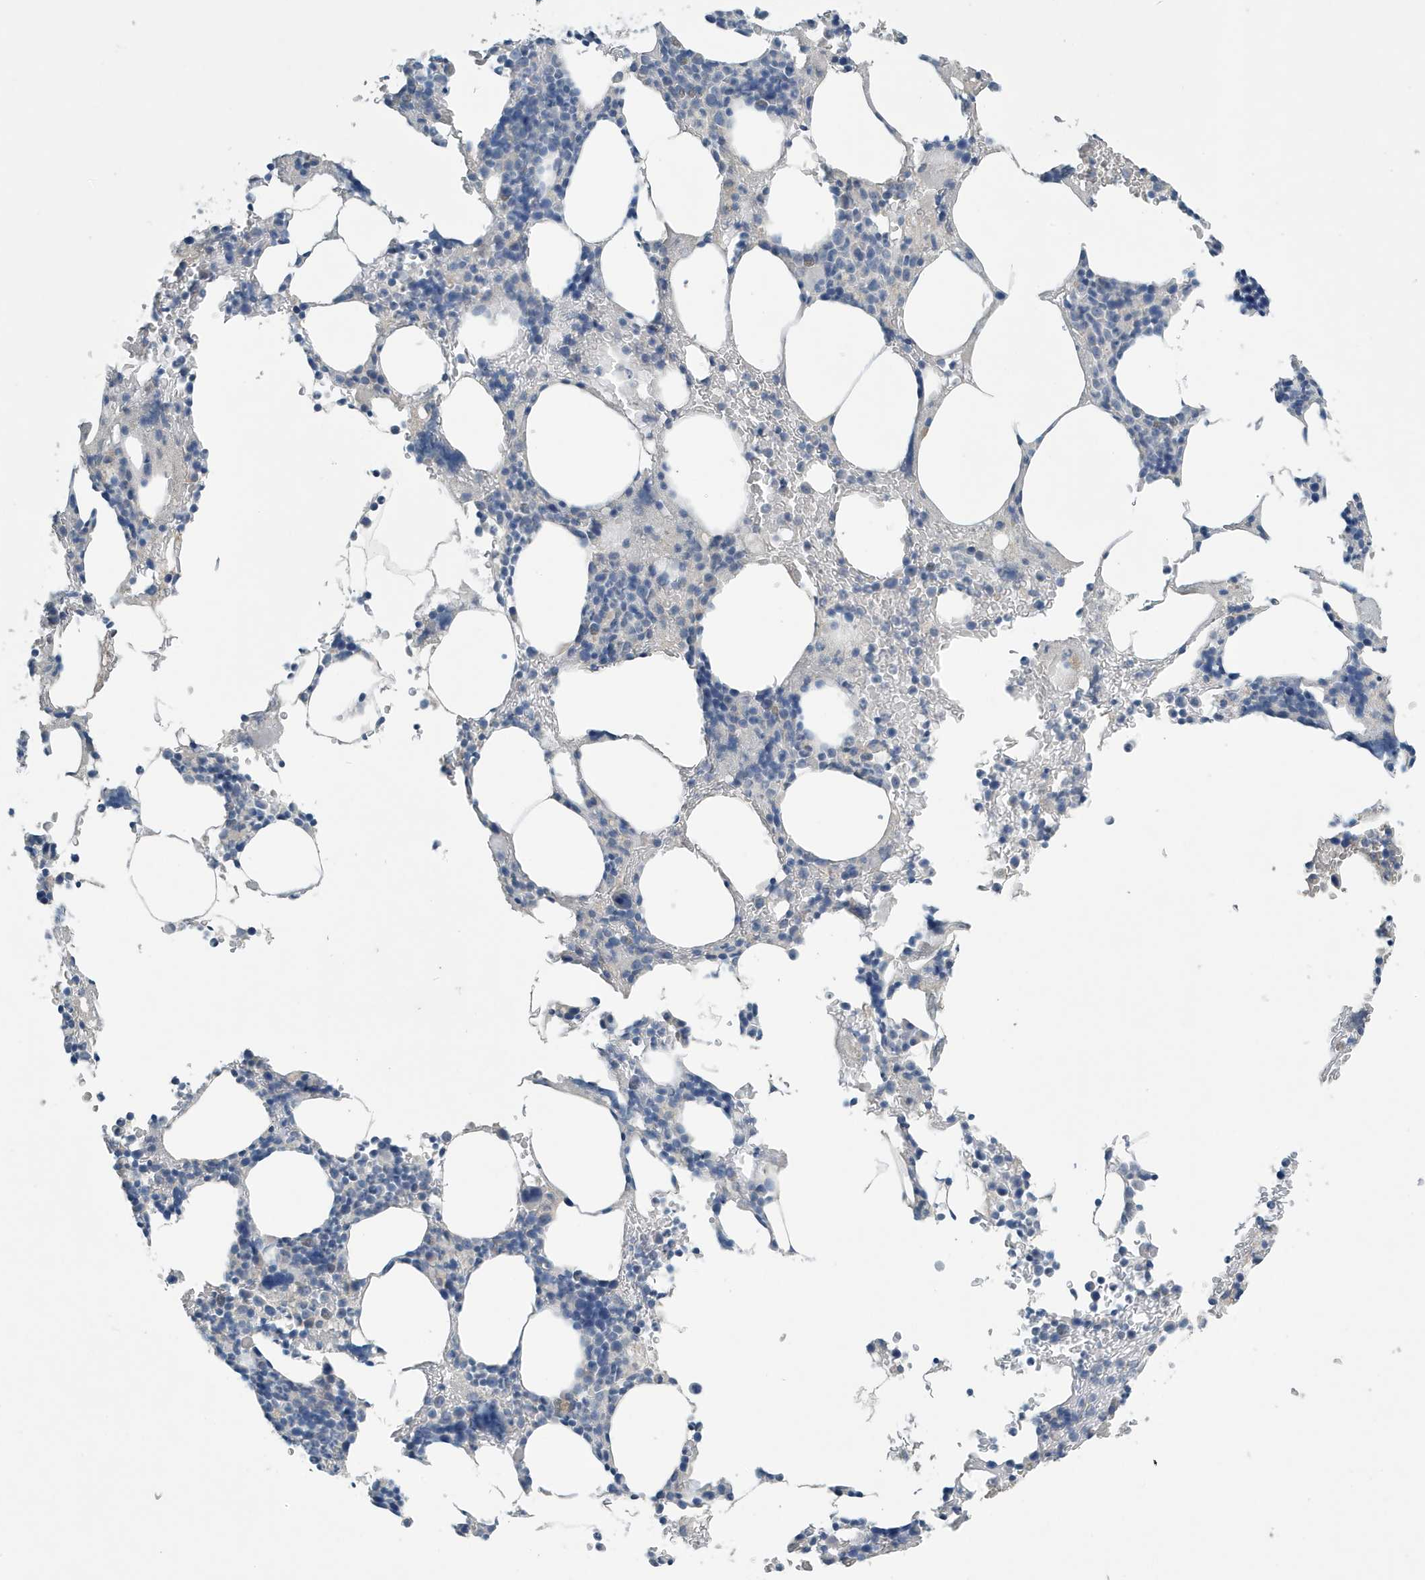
{"staining": {"intensity": "weak", "quantity": "<25%", "location": "cytoplasmic/membranous"}, "tissue": "bone marrow", "cell_type": "Hematopoietic cells", "image_type": "normal", "snomed": [{"axis": "morphology", "description": "Normal tissue, NOS"}, {"axis": "topography", "description": "Bone marrow"}], "caption": "Immunohistochemical staining of benign bone marrow reveals no significant staining in hematopoietic cells. (Brightfield microscopy of DAB (3,3'-diaminobenzidine) IHC at high magnification).", "gene": "UGT2B4", "patient": {"sex": "male"}}